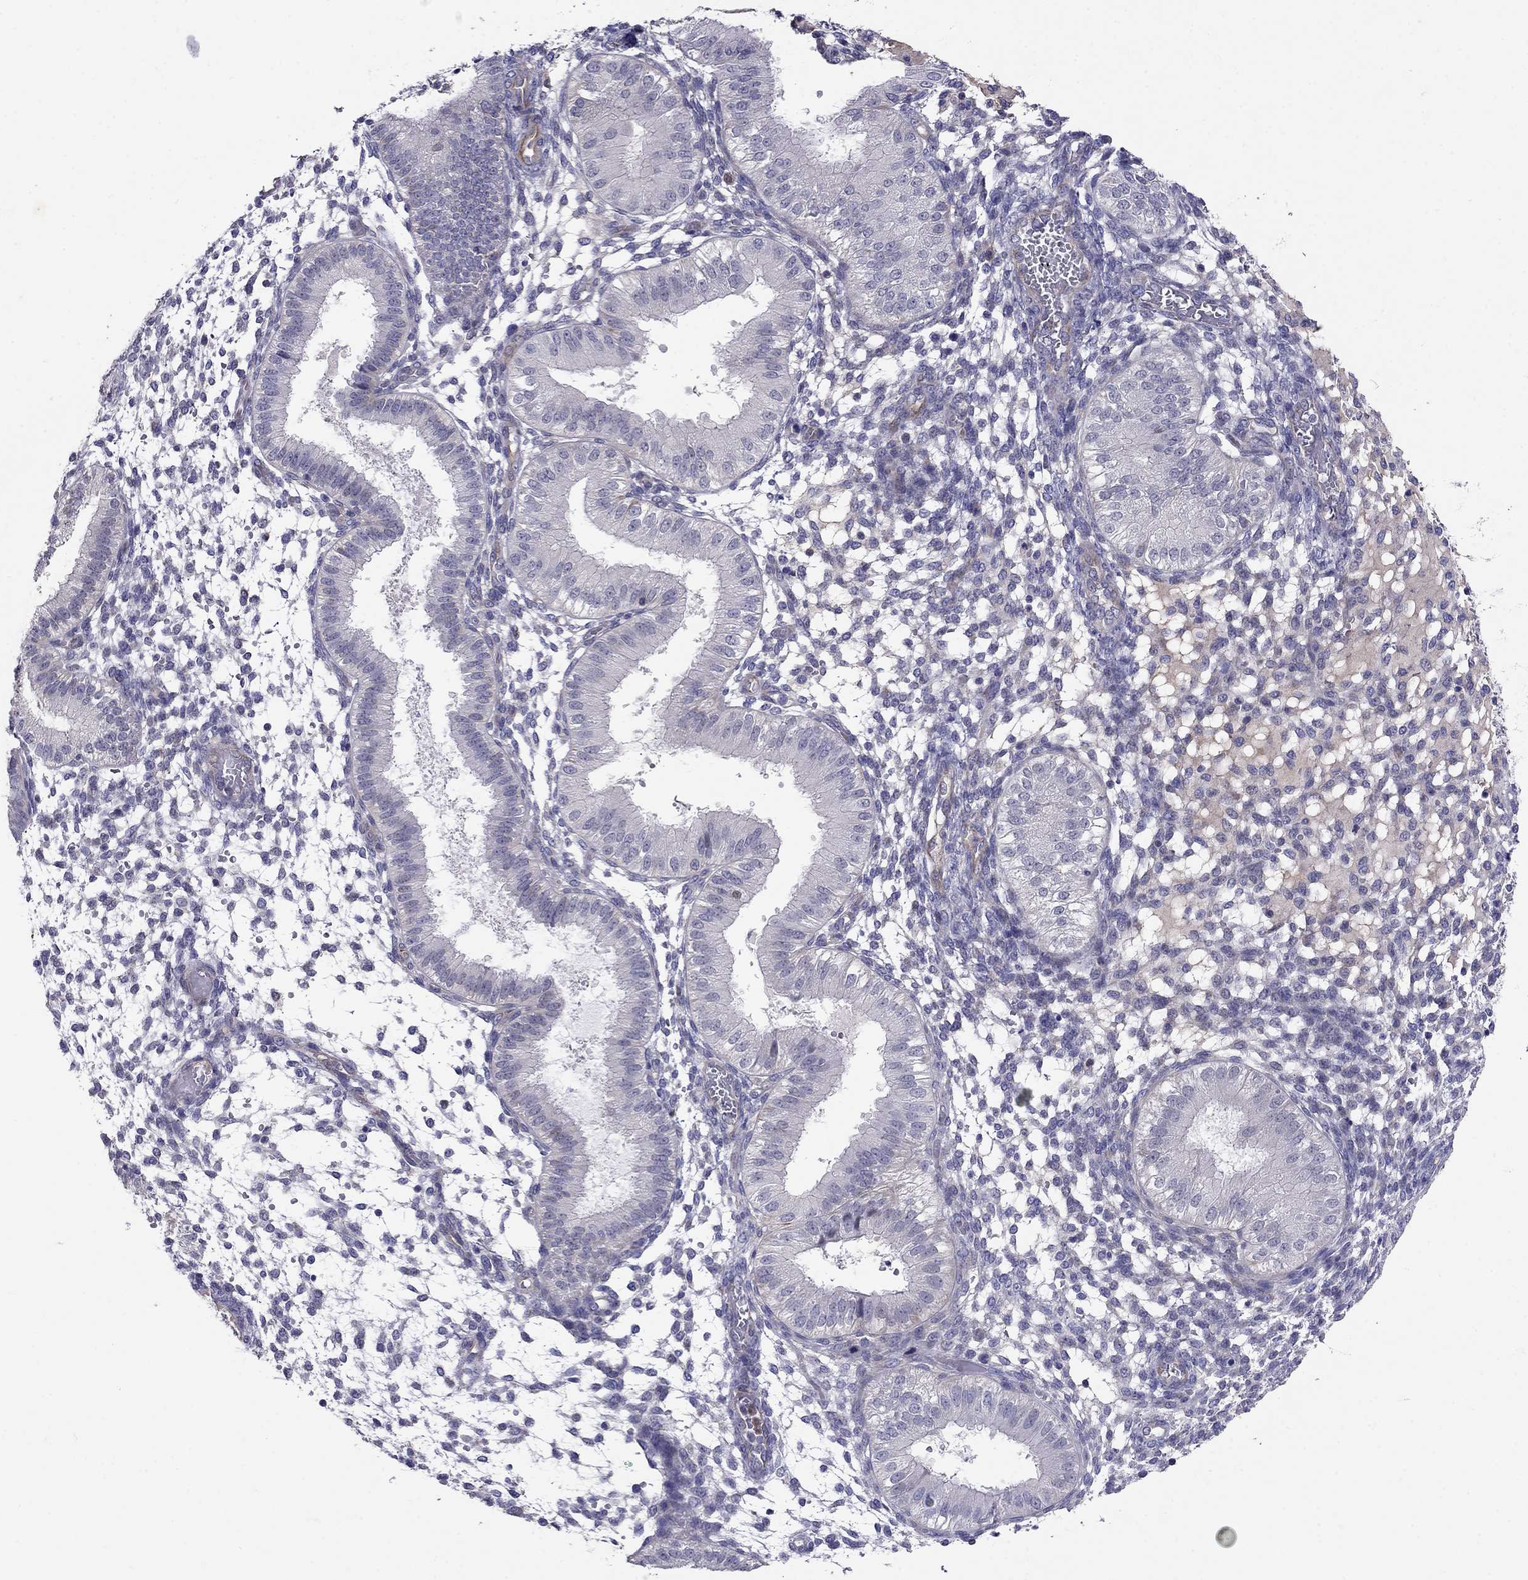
{"staining": {"intensity": "negative", "quantity": "none", "location": "none"}, "tissue": "endometrium", "cell_type": "Cells in endometrial stroma", "image_type": "normal", "snomed": [{"axis": "morphology", "description": "Normal tissue, NOS"}, {"axis": "topography", "description": "Endometrium"}], "caption": "This is a image of immunohistochemistry (IHC) staining of normal endometrium, which shows no staining in cells in endometrial stroma. (Brightfield microscopy of DAB (3,3'-diaminobenzidine) immunohistochemistry (IHC) at high magnification).", "gene": "SPINT4", "patient": {"sex": "female", "age": 43}}